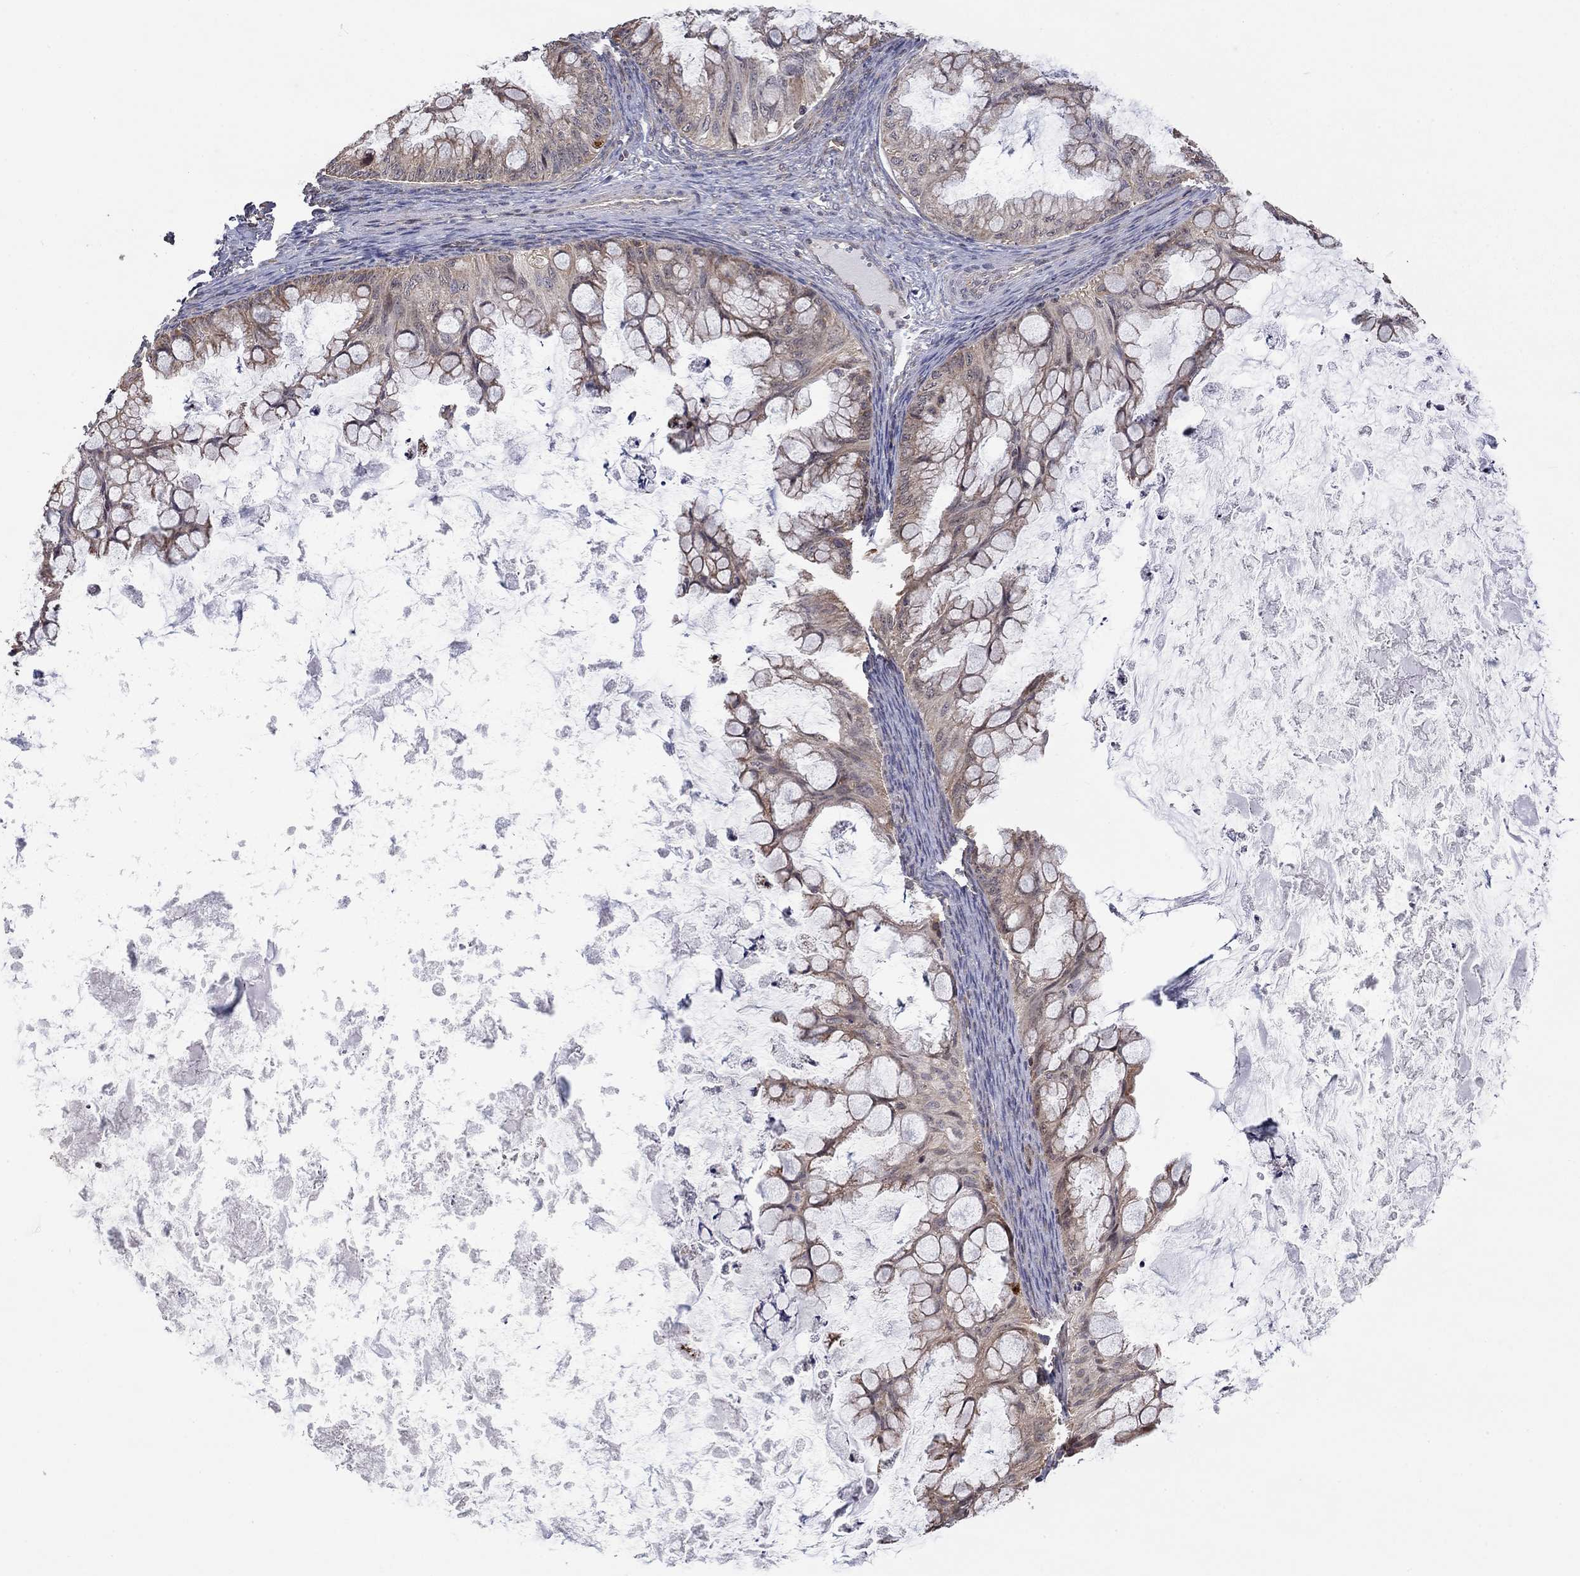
{"staining": {"intensity": "weak", "quantity": "25%-75%", "location": "cytoplasmic/membranous"}, "tissue": "ovarian cancer", "cell_type": "Tumor cells", "image_type": "cancer", "snomed": [{"axis": "morphology", "description": "Cystadenocarcinoma, mucinous, NOS"}, {"axis": "topography", "description": "Ovary"}], "caption": "Human ovarian mucinous cystadenocarcinoma stained with a brown dye displays weak cytoplasmic/membranous positive staining in approximately 25%-75% of tumor cells.", "gene": "TDP1", "patient": {"sex": "female", "age": 35}}